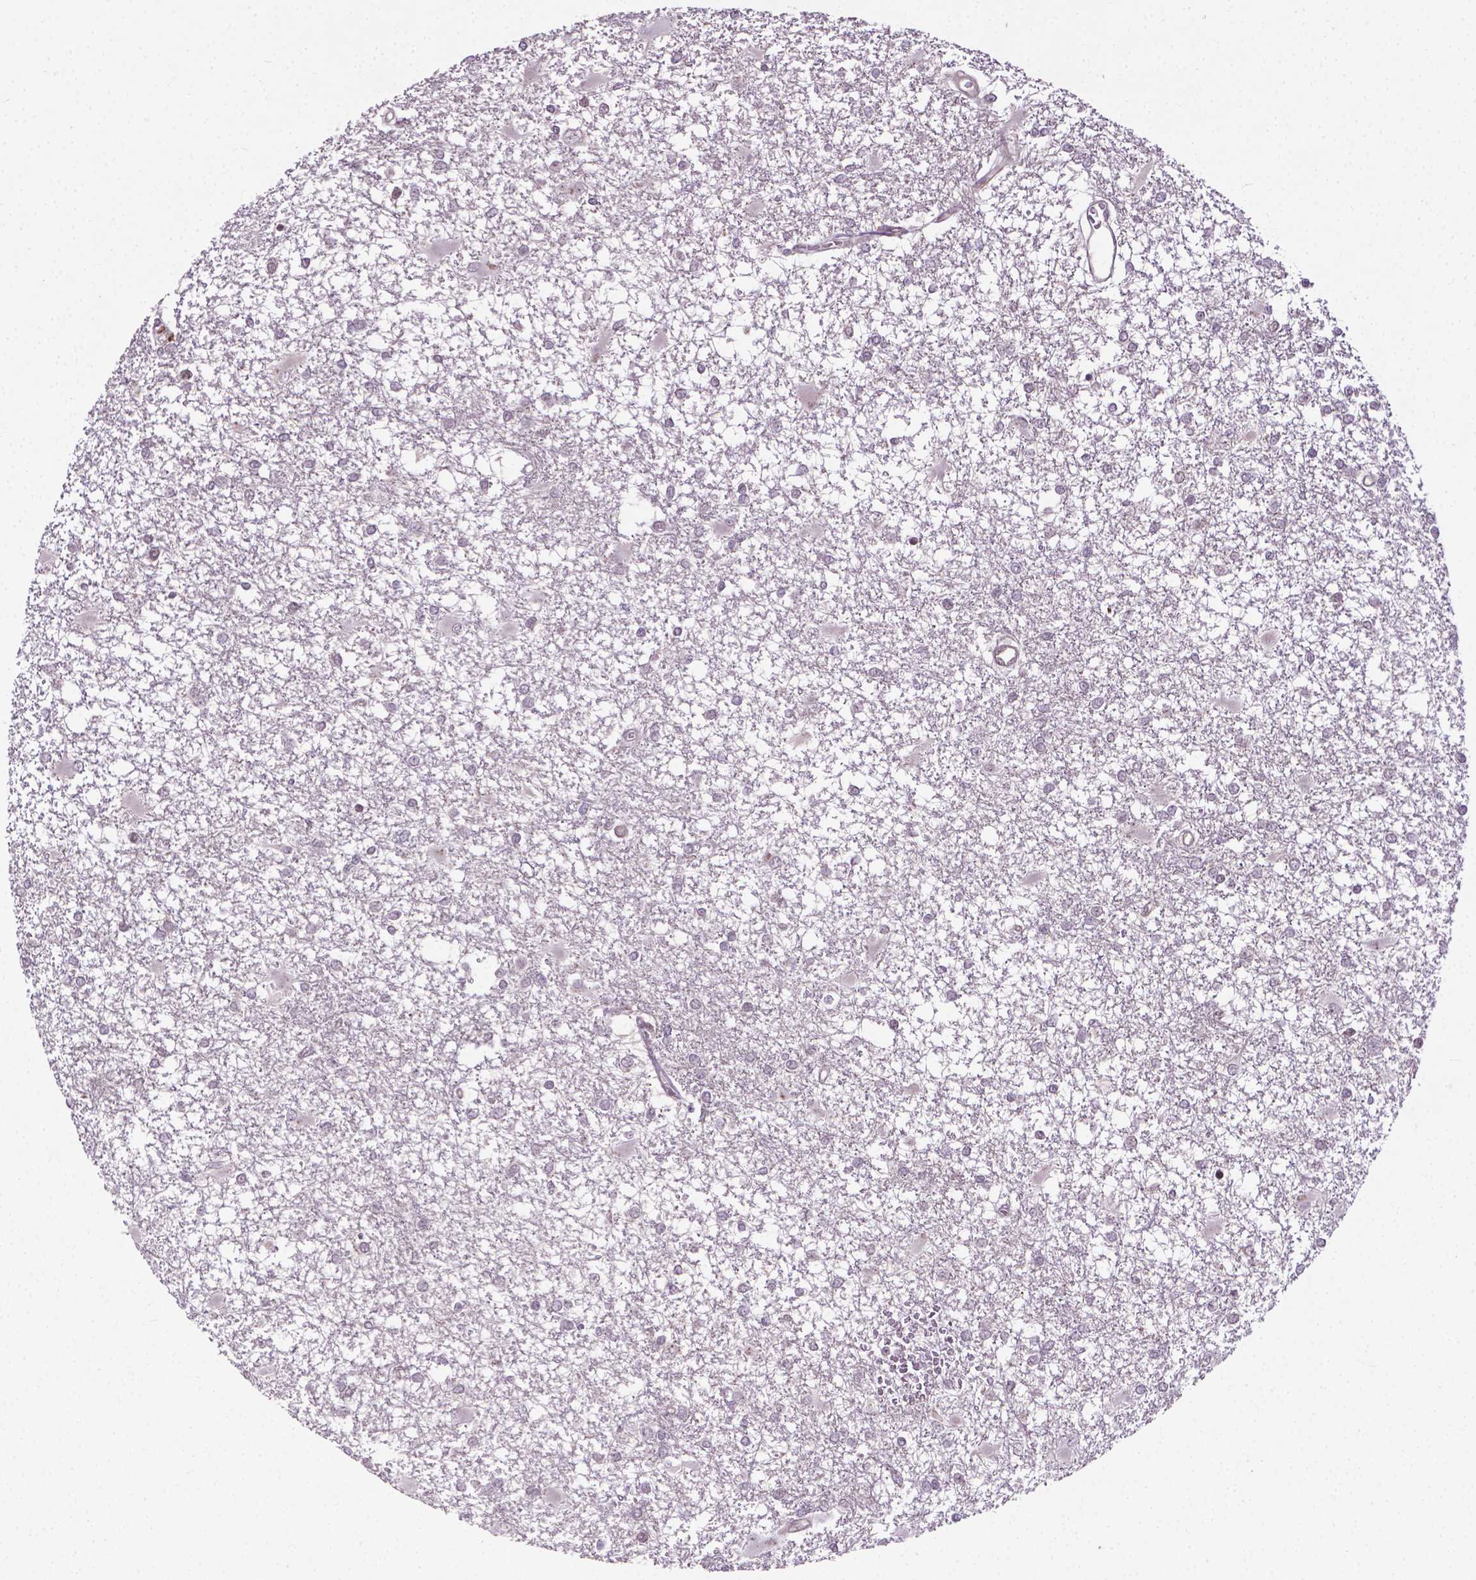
{"staining": {"intensity": "negative", "quantity": "none", "location": "none"}, "tissue": "glioma", "cell_type": "Tumor cells", "image_type": "cancer", "snomed": [{"axis": "morphology", "description": "Glioma, malignant, High grade"}, {"axis": "topography", "description": "Cerebral cortex"}], "caption": "Tumor cells show no significant staining in glioma.", "gene": "ANKRD54", "patient": {"sex": "male", "age": 79}}